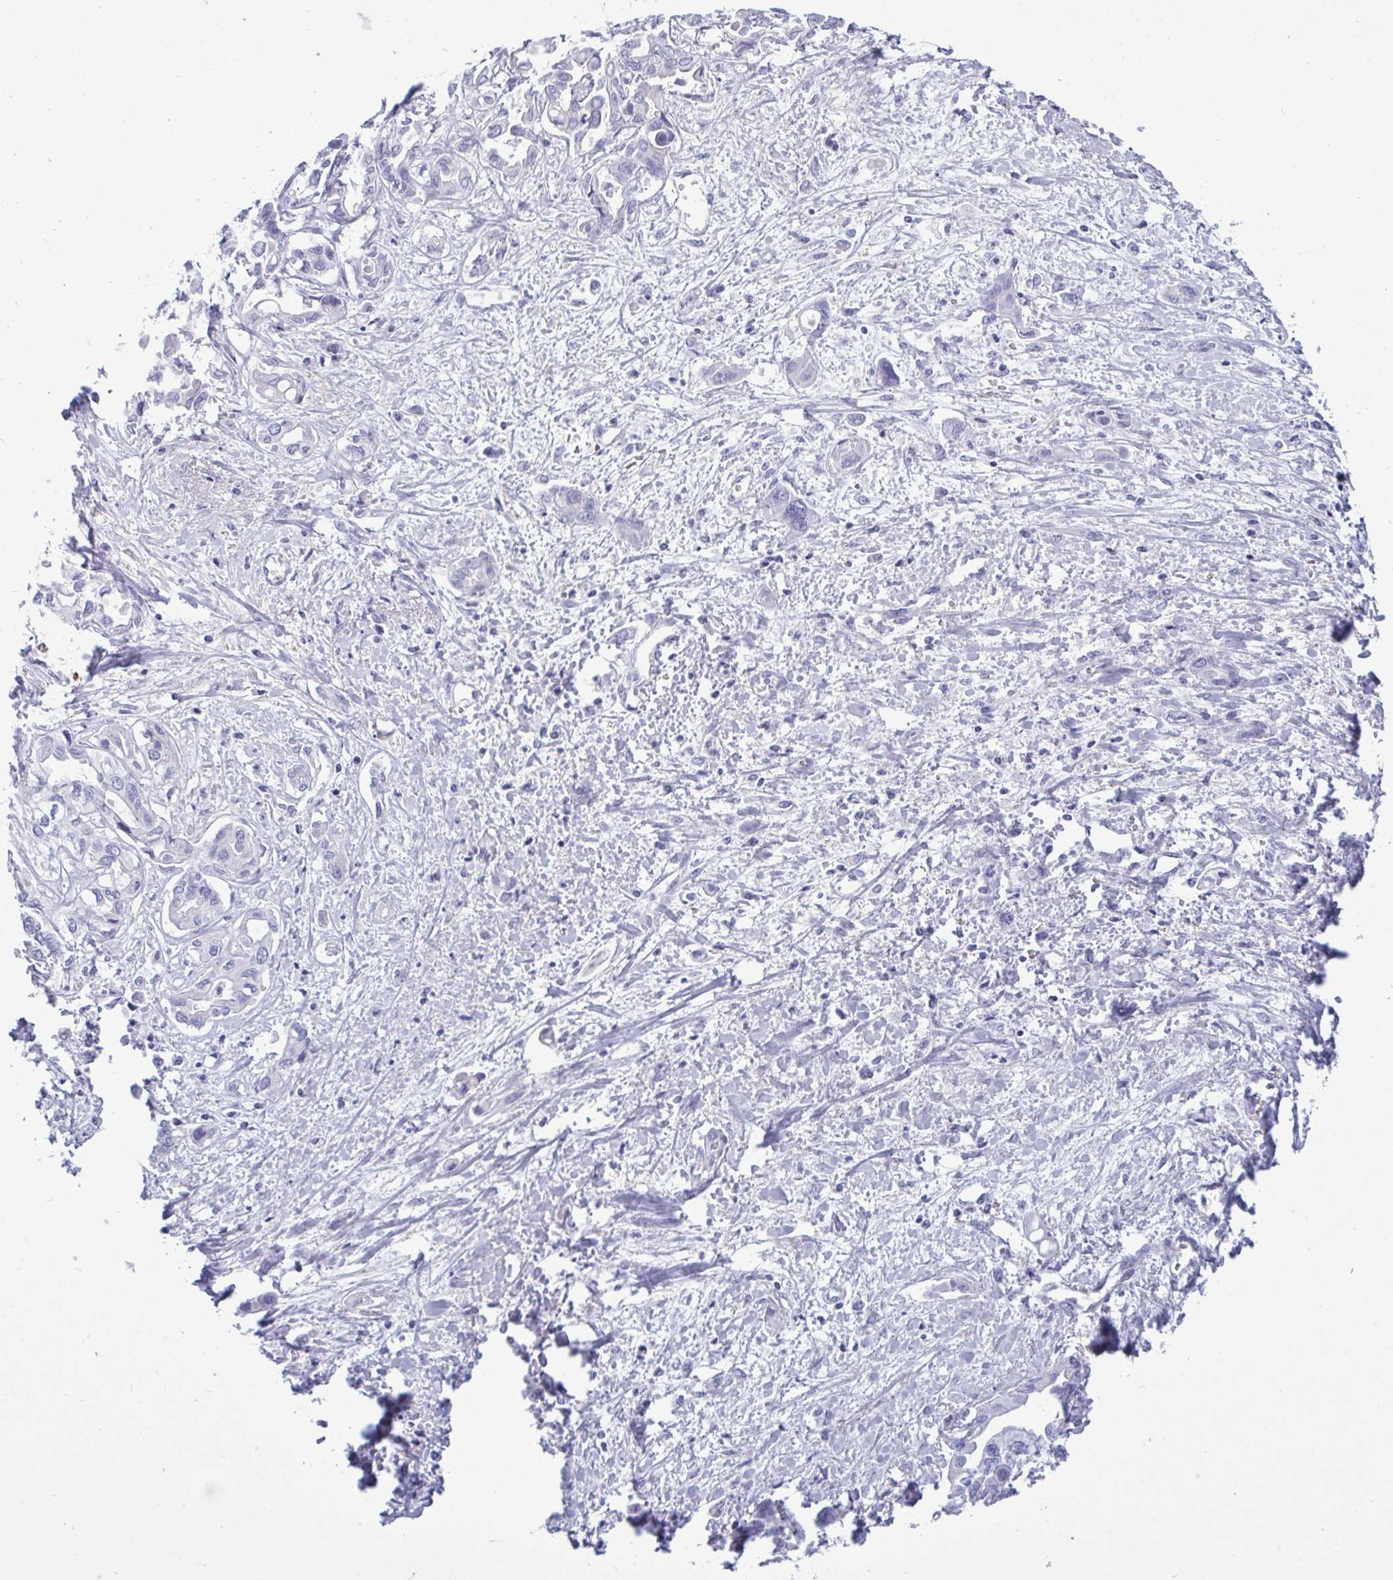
{"staining": {"intensity": "negative", "quantity": "none", "location": "none"}, "tissue": "liver cancer", "cell_type": "Tumor cells", "image_type": "cancer", "snomed": [{"axis": "morphology", "description": "Cholangiocarcinoma"}, {"axis": "topography", "description": "Liver"}], "caption": "Tumor cells show no significant staining in liver cholangiocarcinoma.", "gene": "MYH10", "patient": {"sex": "female", "age": 64}}